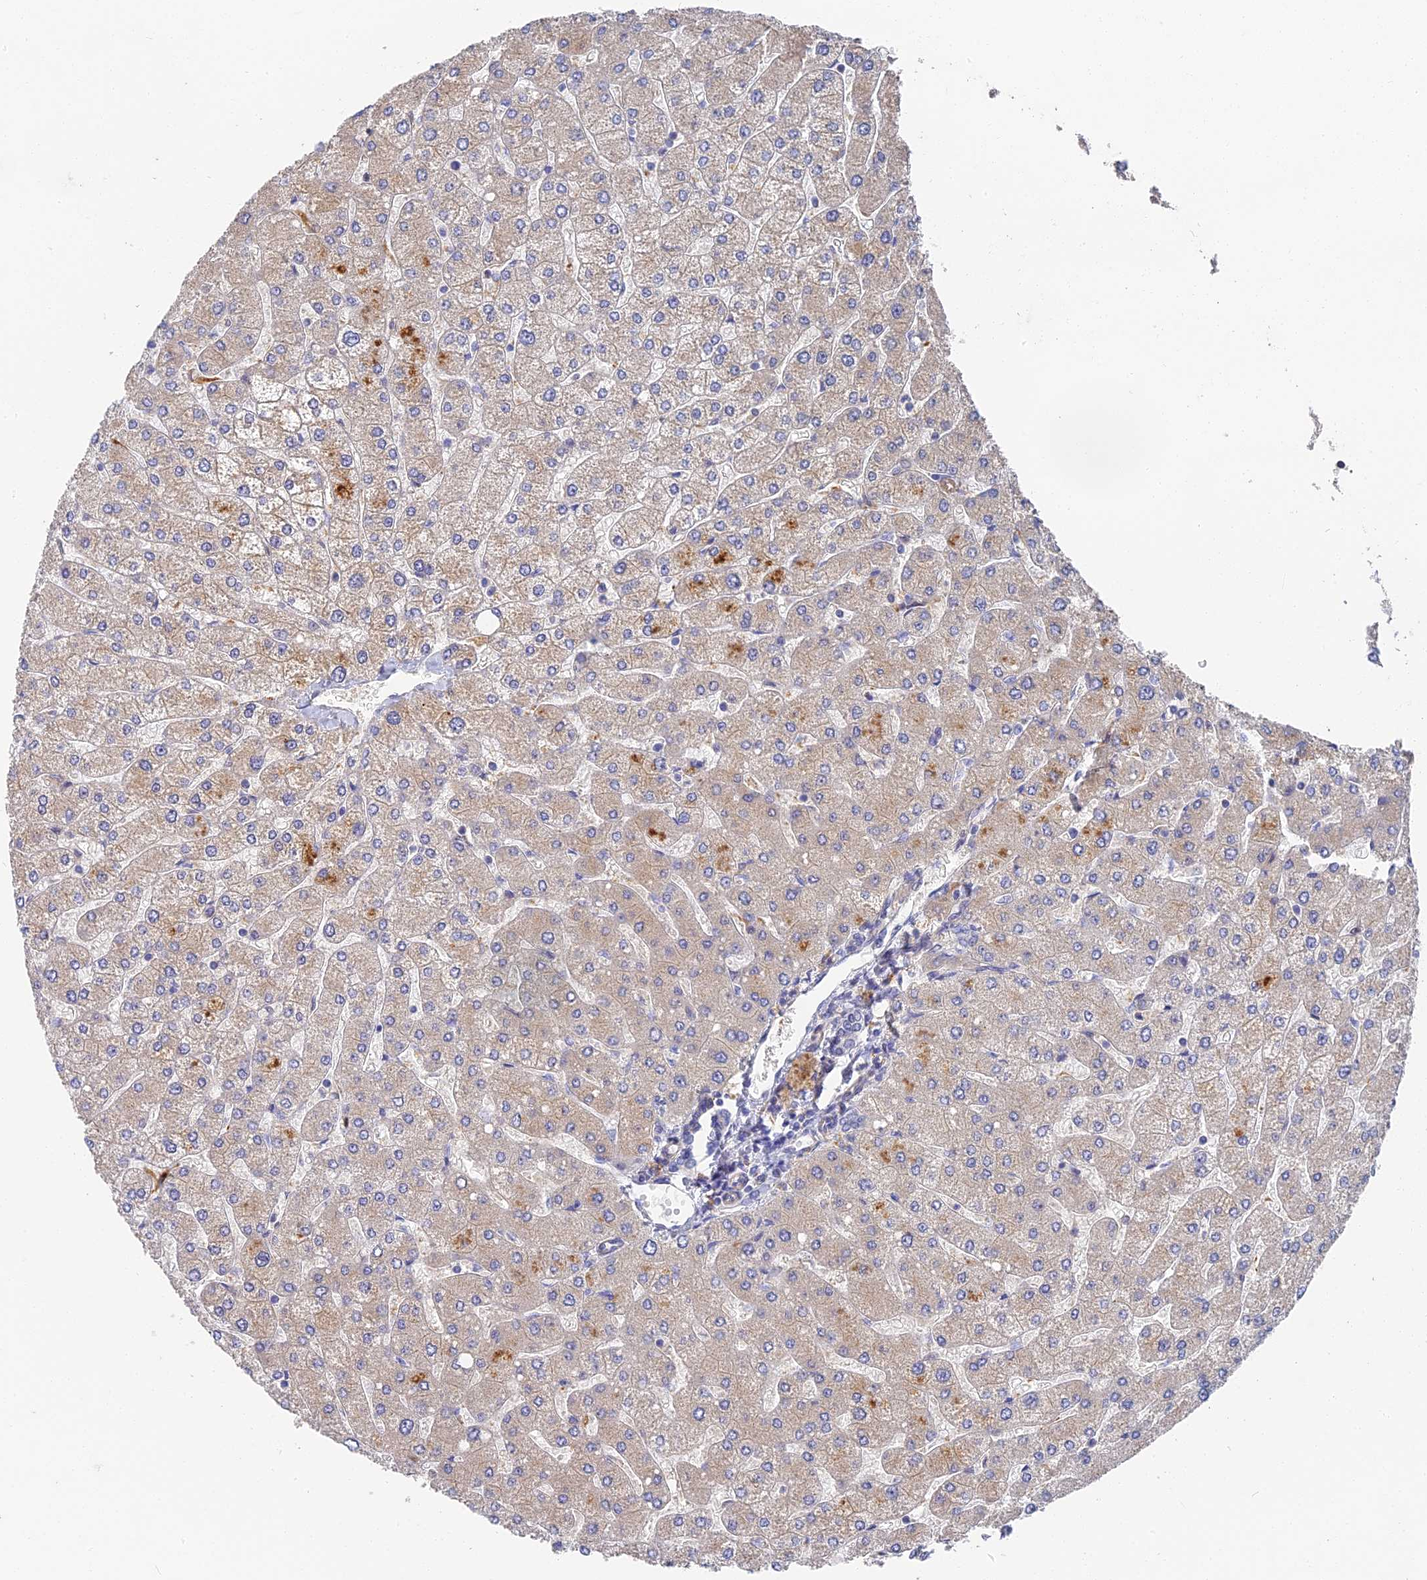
{"staining": {"intensity": "negative", "quantity": "none", "location": "none"}, "tissue": "liver", "cell_type": "Cholangiocytes", "image_type": "normal", "snomed": [{"axis": "morphology", "description": "Normal tissue, NOS"}, {"axis": "topography", "description": "Liver"}], "caption": "The histopathology image demonstrates no staining of cholangiocytes in unremarkable liver.", "gene": "CCDC113", "patient": {"sex": "male", "age": 55}}